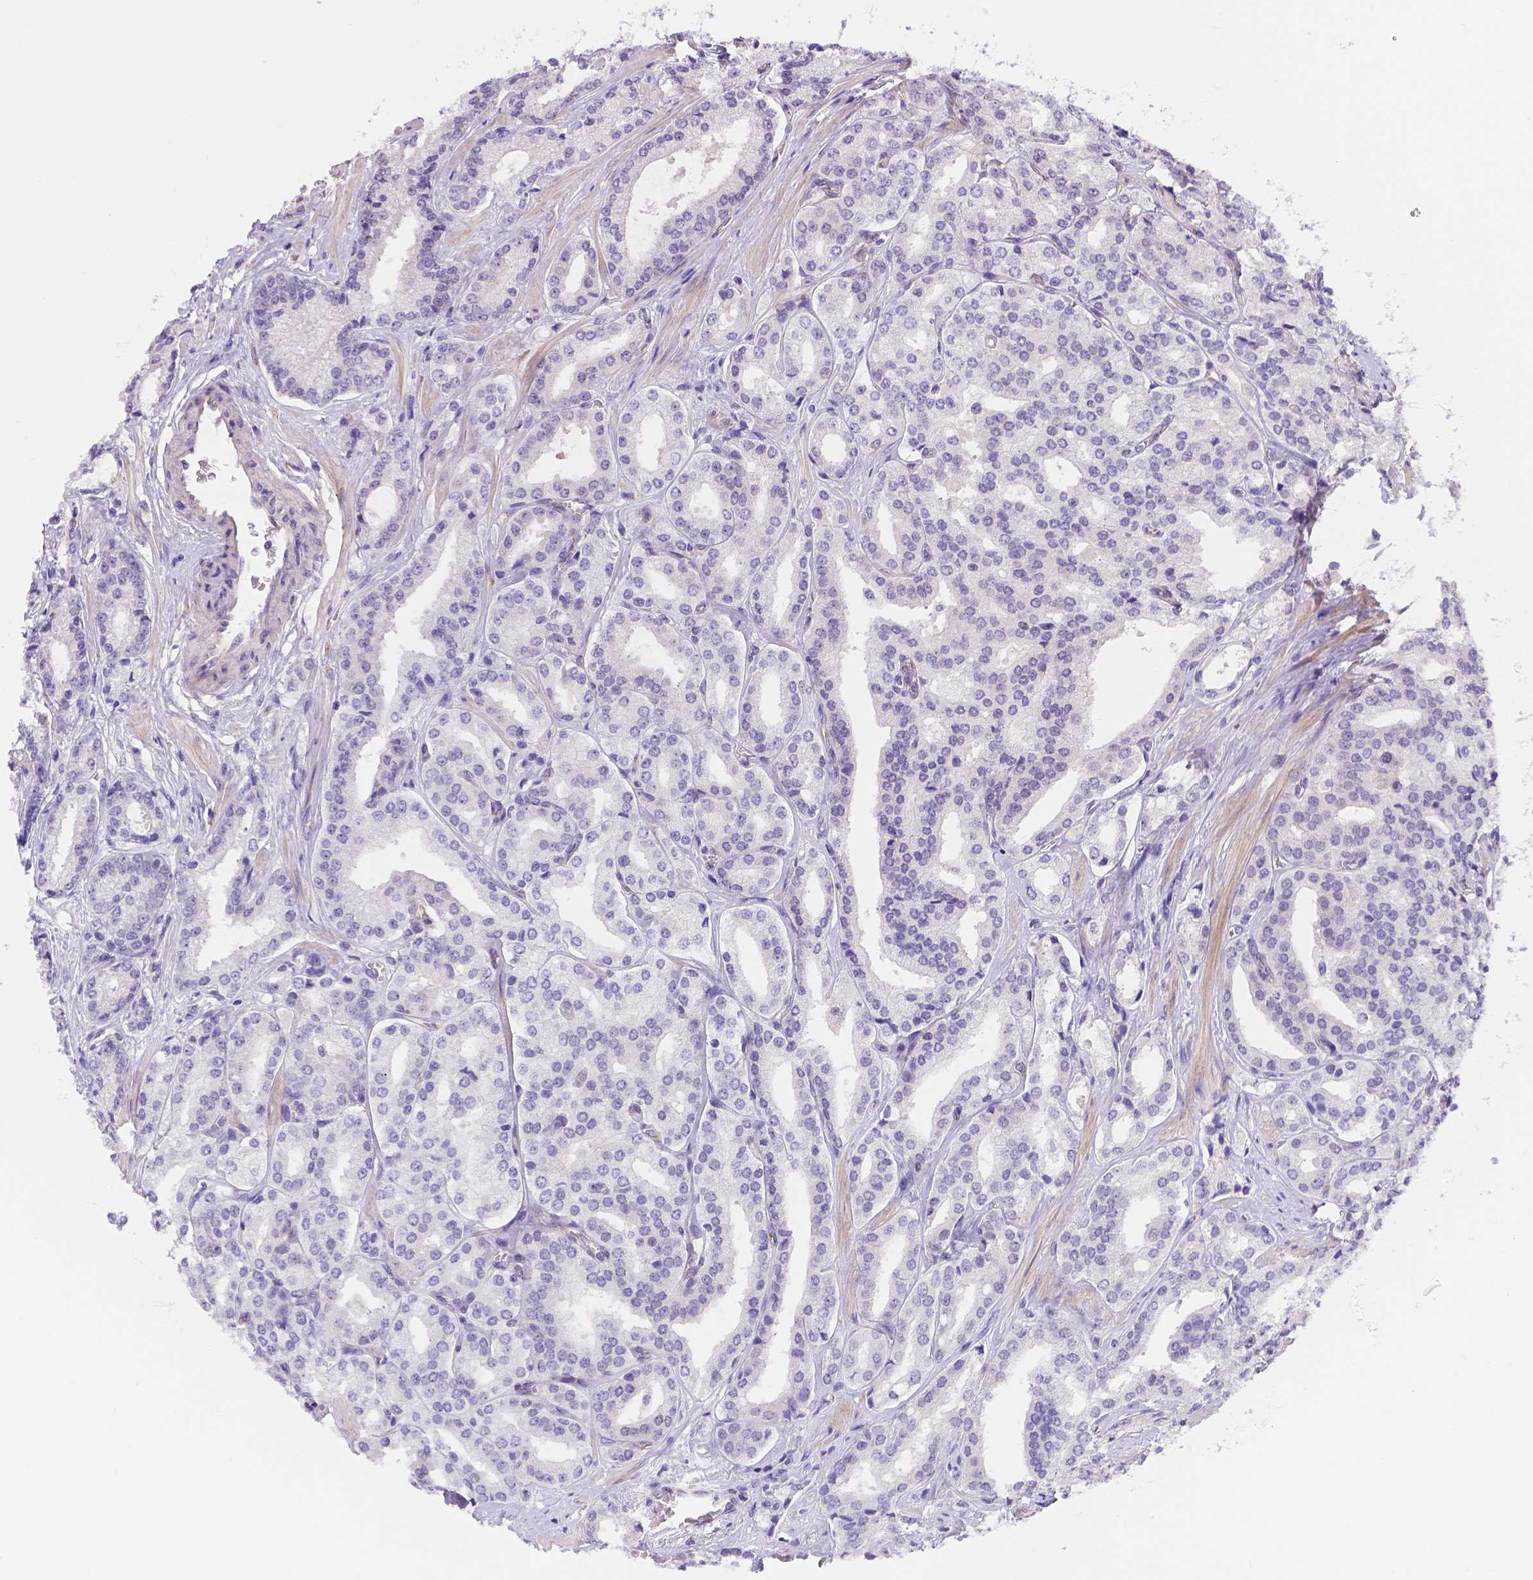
{"staining": {"intensity": "negative", "quantity": "none", "location": "none"}, "tissue": "prostate cancer", "cell_type": "Tumor cells", "image_type": "cancer", "snomed": [{"axis": "morphology", "description": "Adenocarcinoma, Low grade"}, {"axis": "topography", "description": "Prostate"}], "caption": "DAB (3,3'-diaminobenzidine) immunohistochemical staining of prostate cancer (low-grade adenocarcinoma) reveals no significant staining in tumor cells. (Brightfield microscopy of DAB IHC at high magnification).", "gene": "NXPE2", "patient": {"sex": "male", "age": 56}}